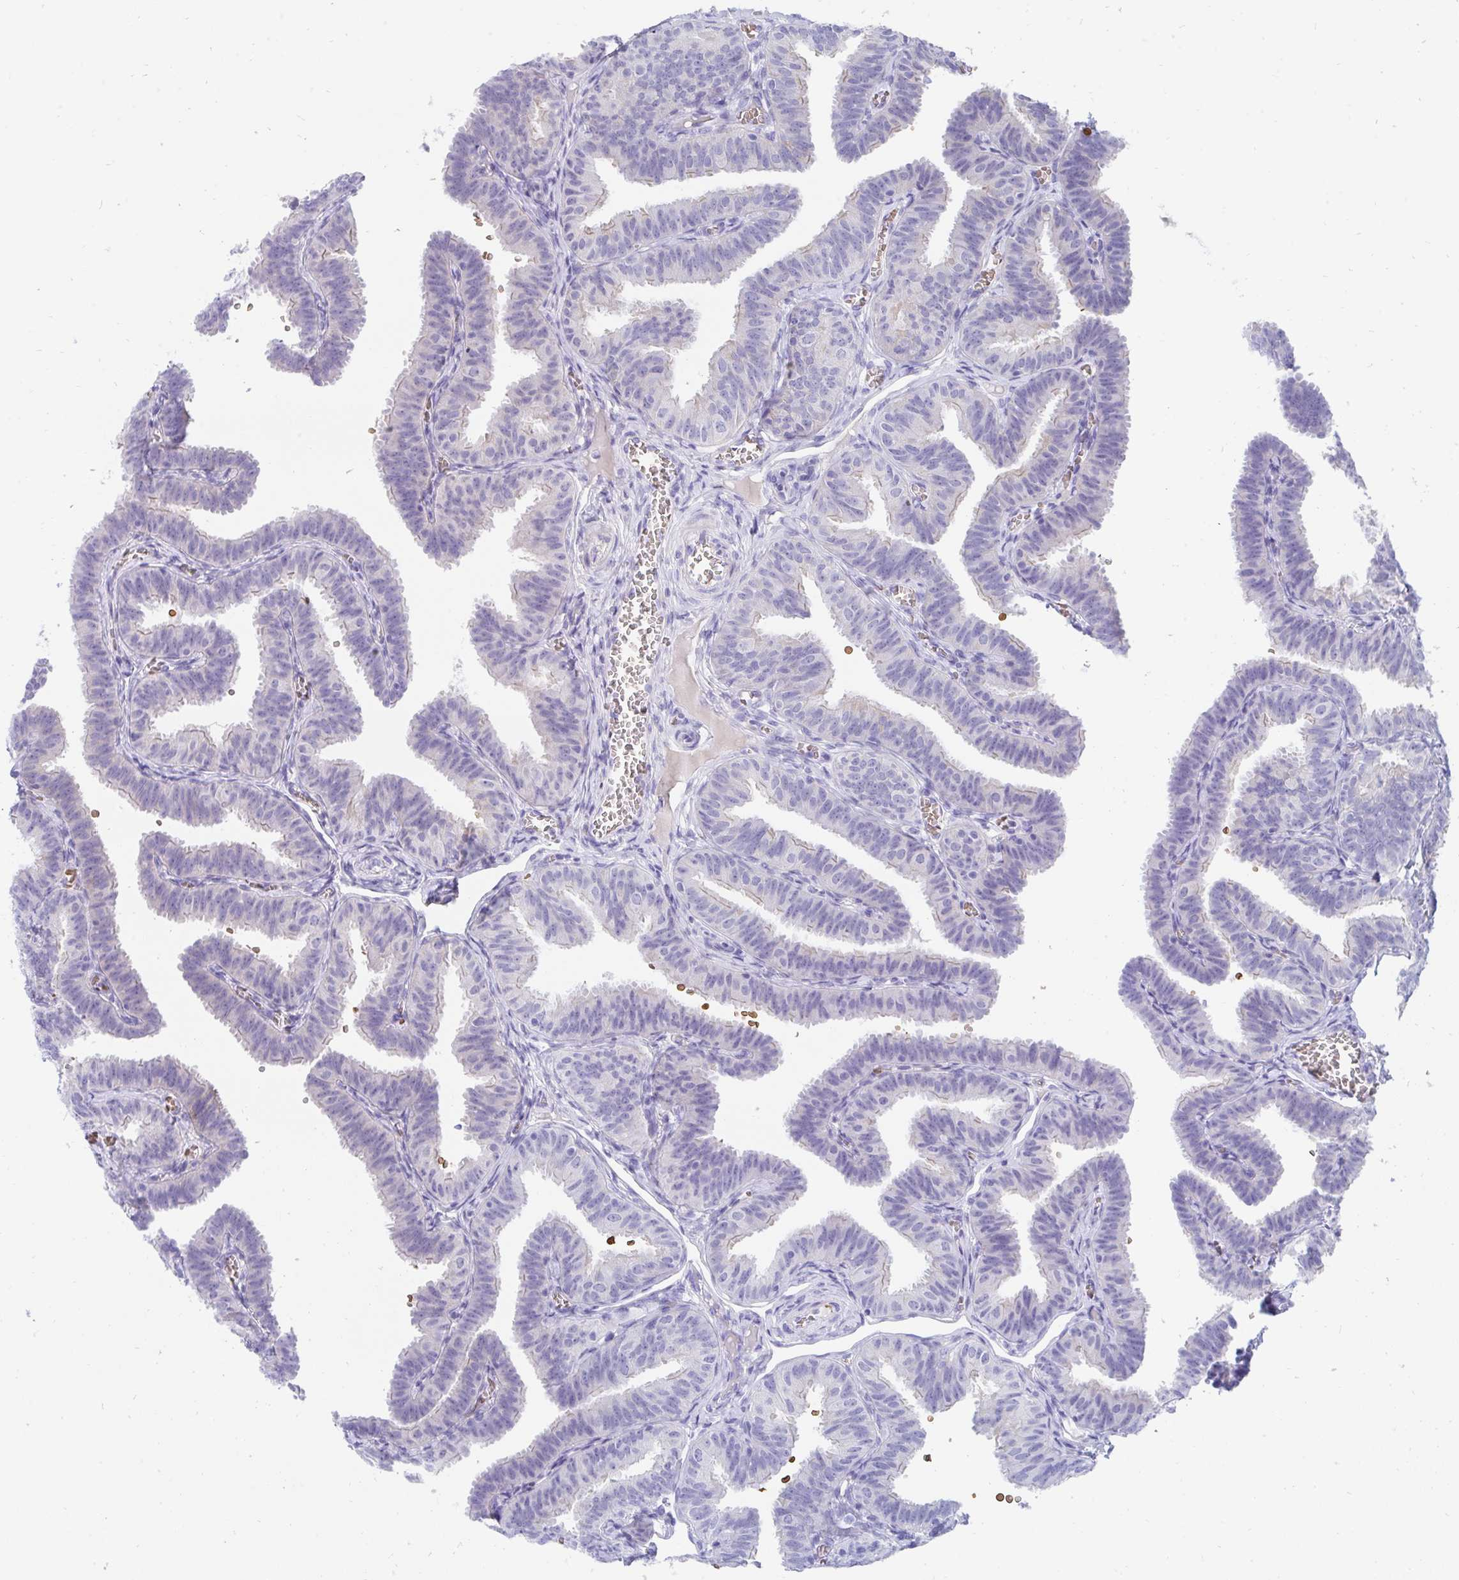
{"staining": {"intensity": "negative", "quantity": "none", "location": "none"}, "tissue": "fallopian tube", "cell_type": "Glandular cells", "image_type": "normal", "snomed": [{"axis": "morphology", "description": "Normal tissue, NOS"}, {"axis": "topography", "description": "Fallopian tube"}], "caption": "Immunohistochemistry micrograph of unremarkable fallopian tube: human fallopian tube stained with DAB exhibits no significant protein staining in glandular cells.", "gene": "MROH2B", "patient": {"sex": "female", "age": 25}}